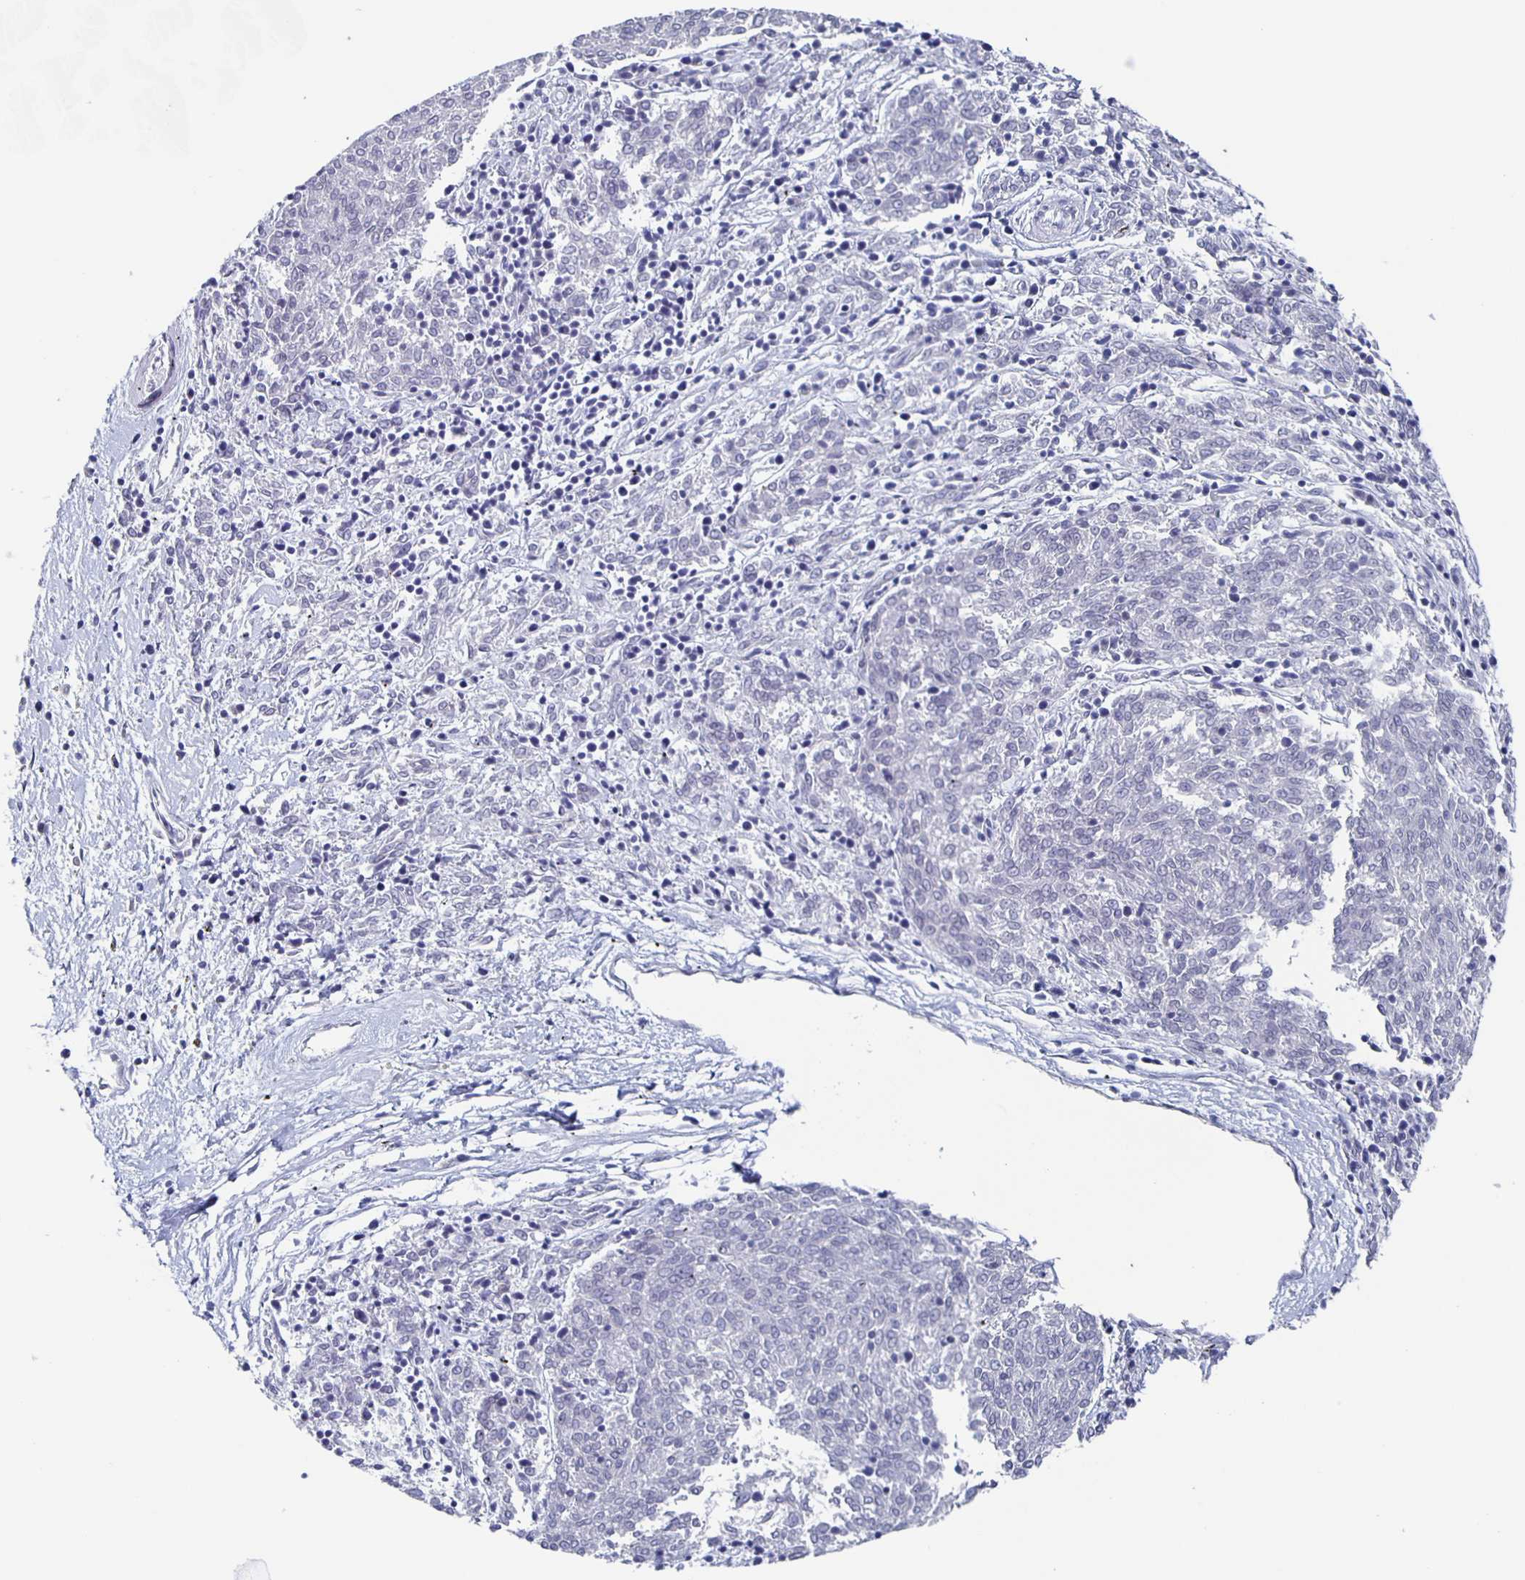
{"staining": {"intensity": "negative", "quantity": "none", "location": "none"}, "tissue": "melanoma", "cell_type": "Tumor cells", "image_type": "cancer", "snomed": [{"axis": "morphology", "description": "Malignant melanoma, NOS"}, {"axis": "topography", "description": "Skin"}], "caption": "Tumor cells show no significant protein staining in melanoma.", "gene": "CCDC17", "patient": {"sex": "female", "age": 72}}